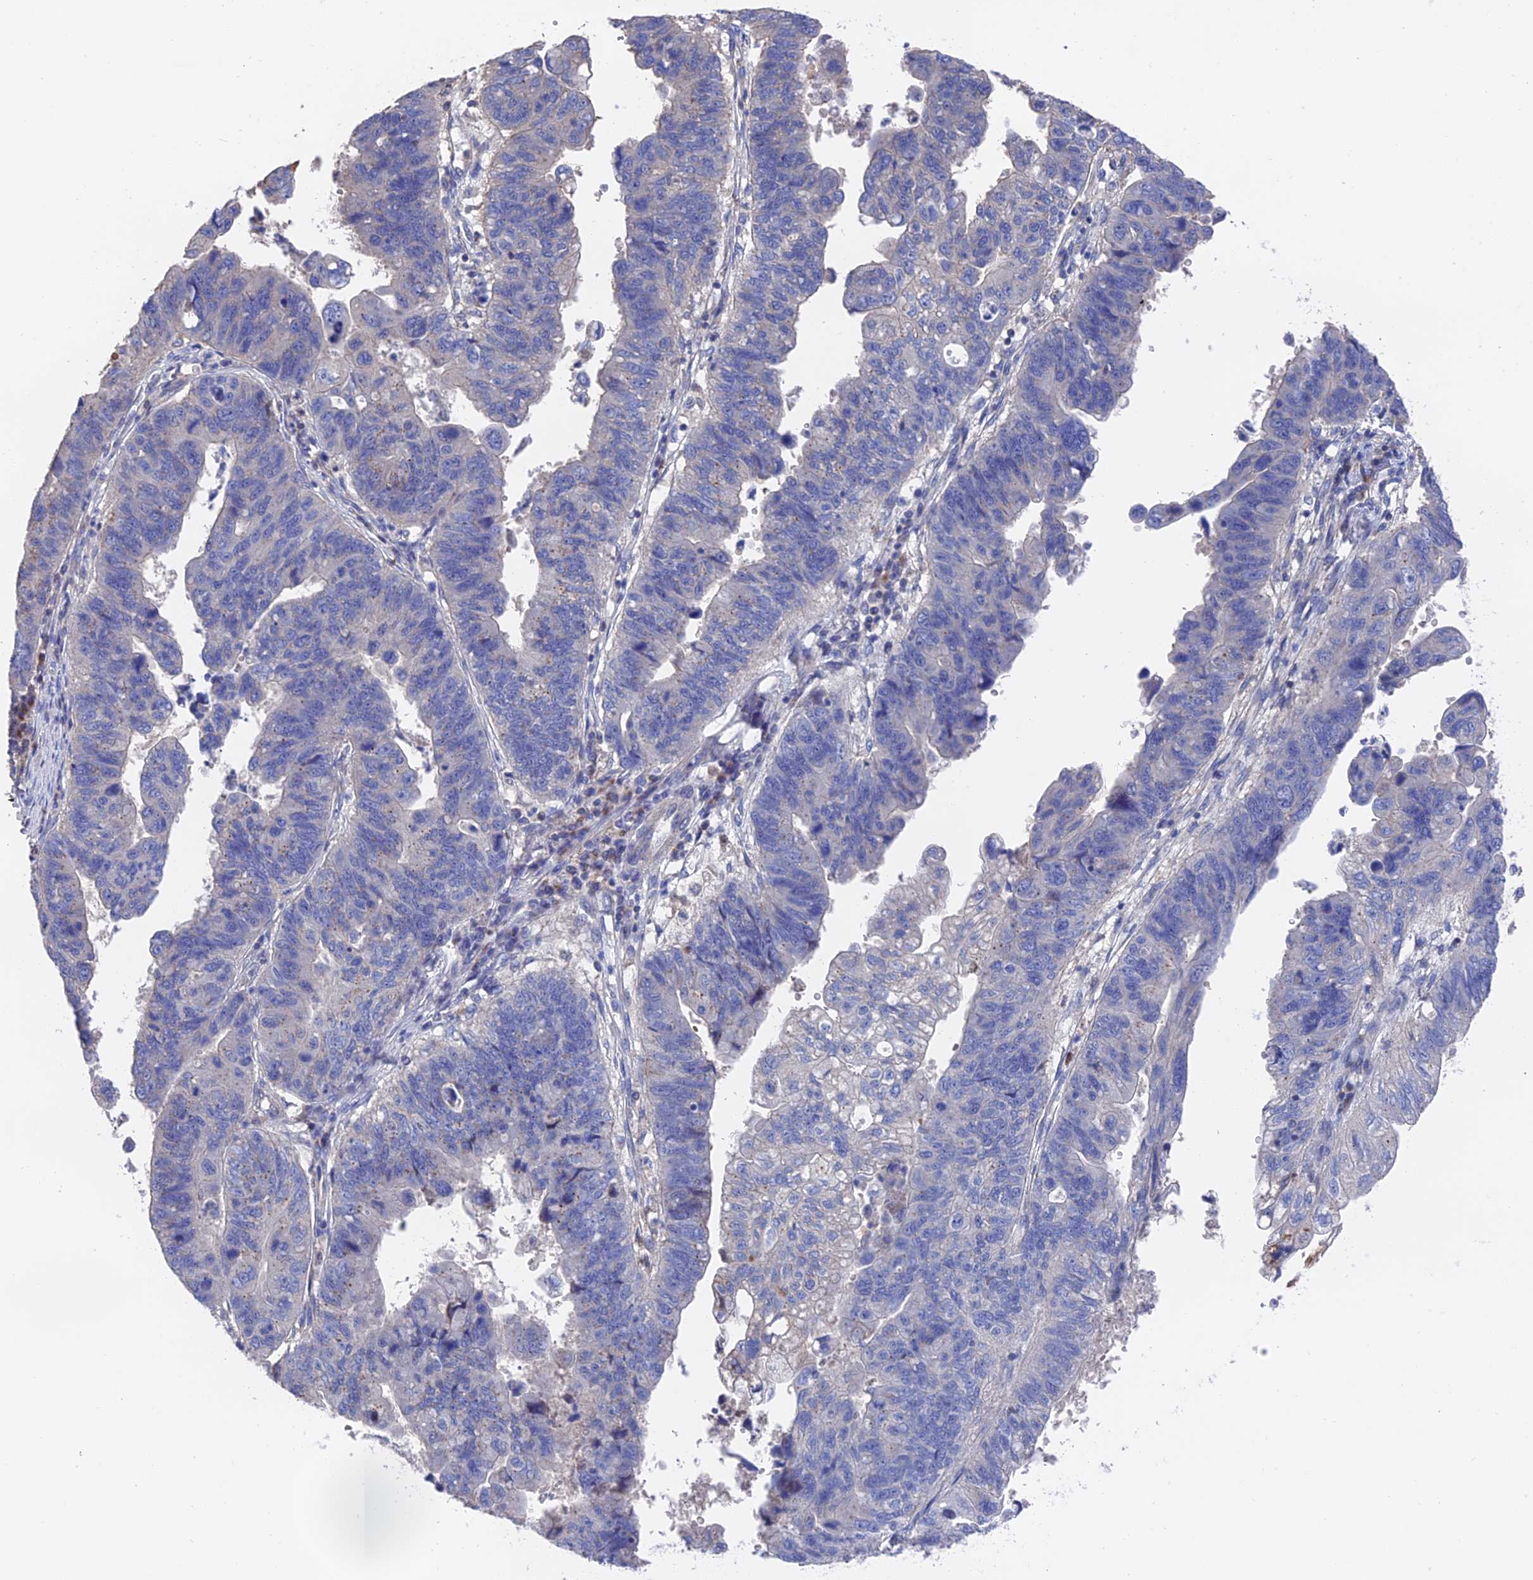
{"staining": {"intensity": "negative", "quantity": "none", "location": "none"}, "tissue": "stomach cancer", "cell_type": "Tumor cells", "image_type": "cancer", "snomed": [{"axis": "morphology", "description": "Adenocarcinoma, NOS"}, {"axis": "topography", "description": "Stomach"}], "caption": "This micrograph is of stomach adenocarcinoma stained with immunohistochemistry to label a protein in brown with the nuclei are counter-stained blue. There is no positivity in tumor cells. (DAB (3,3'-diaminobenzidine) immunohistochemistry, high magnification).", "gene": "HPF1", "patient": {"sex": "male", "age": 59}}